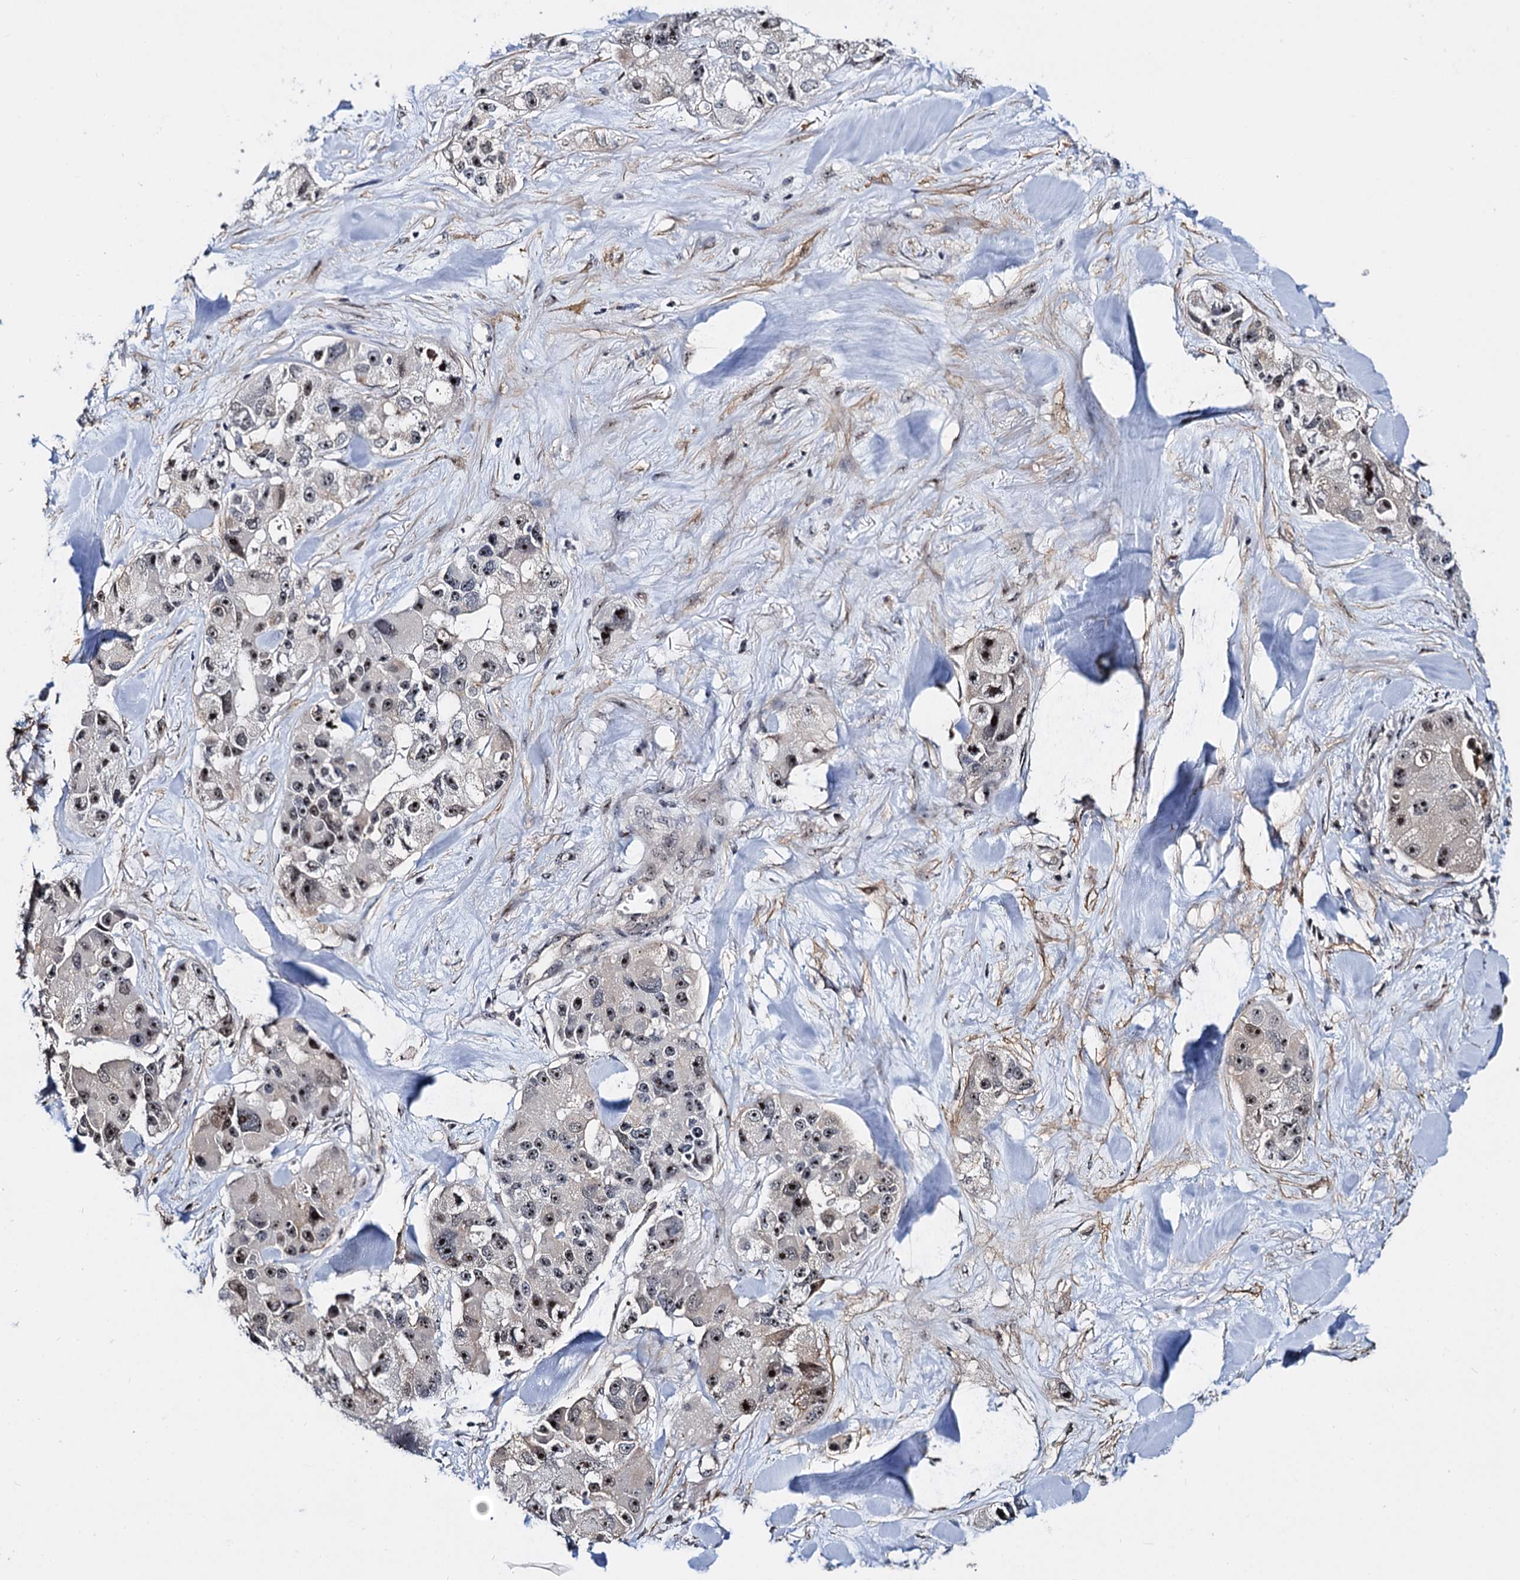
{"staining": {"intensity": "moderate", "quantity": "25%-75%", "location": "nuclear"}, "tissue": "lung cancer", "cell_type": "Tumor cells", "image_type": "cancer", "snomed": [{"axis": "morphology", "description": "Adenocarcinoma, NOS"}, {"axis": "topography", "description": "Lung"}], "caption": "Immunohistochemical staining of lung cancer (adenocarcinoma) shows moderate nuclear protein positivity in approximately 25%-75% of tumor cells.", "gene": "SUPT20H", "patient": {"sex": "female", "age": 54}}